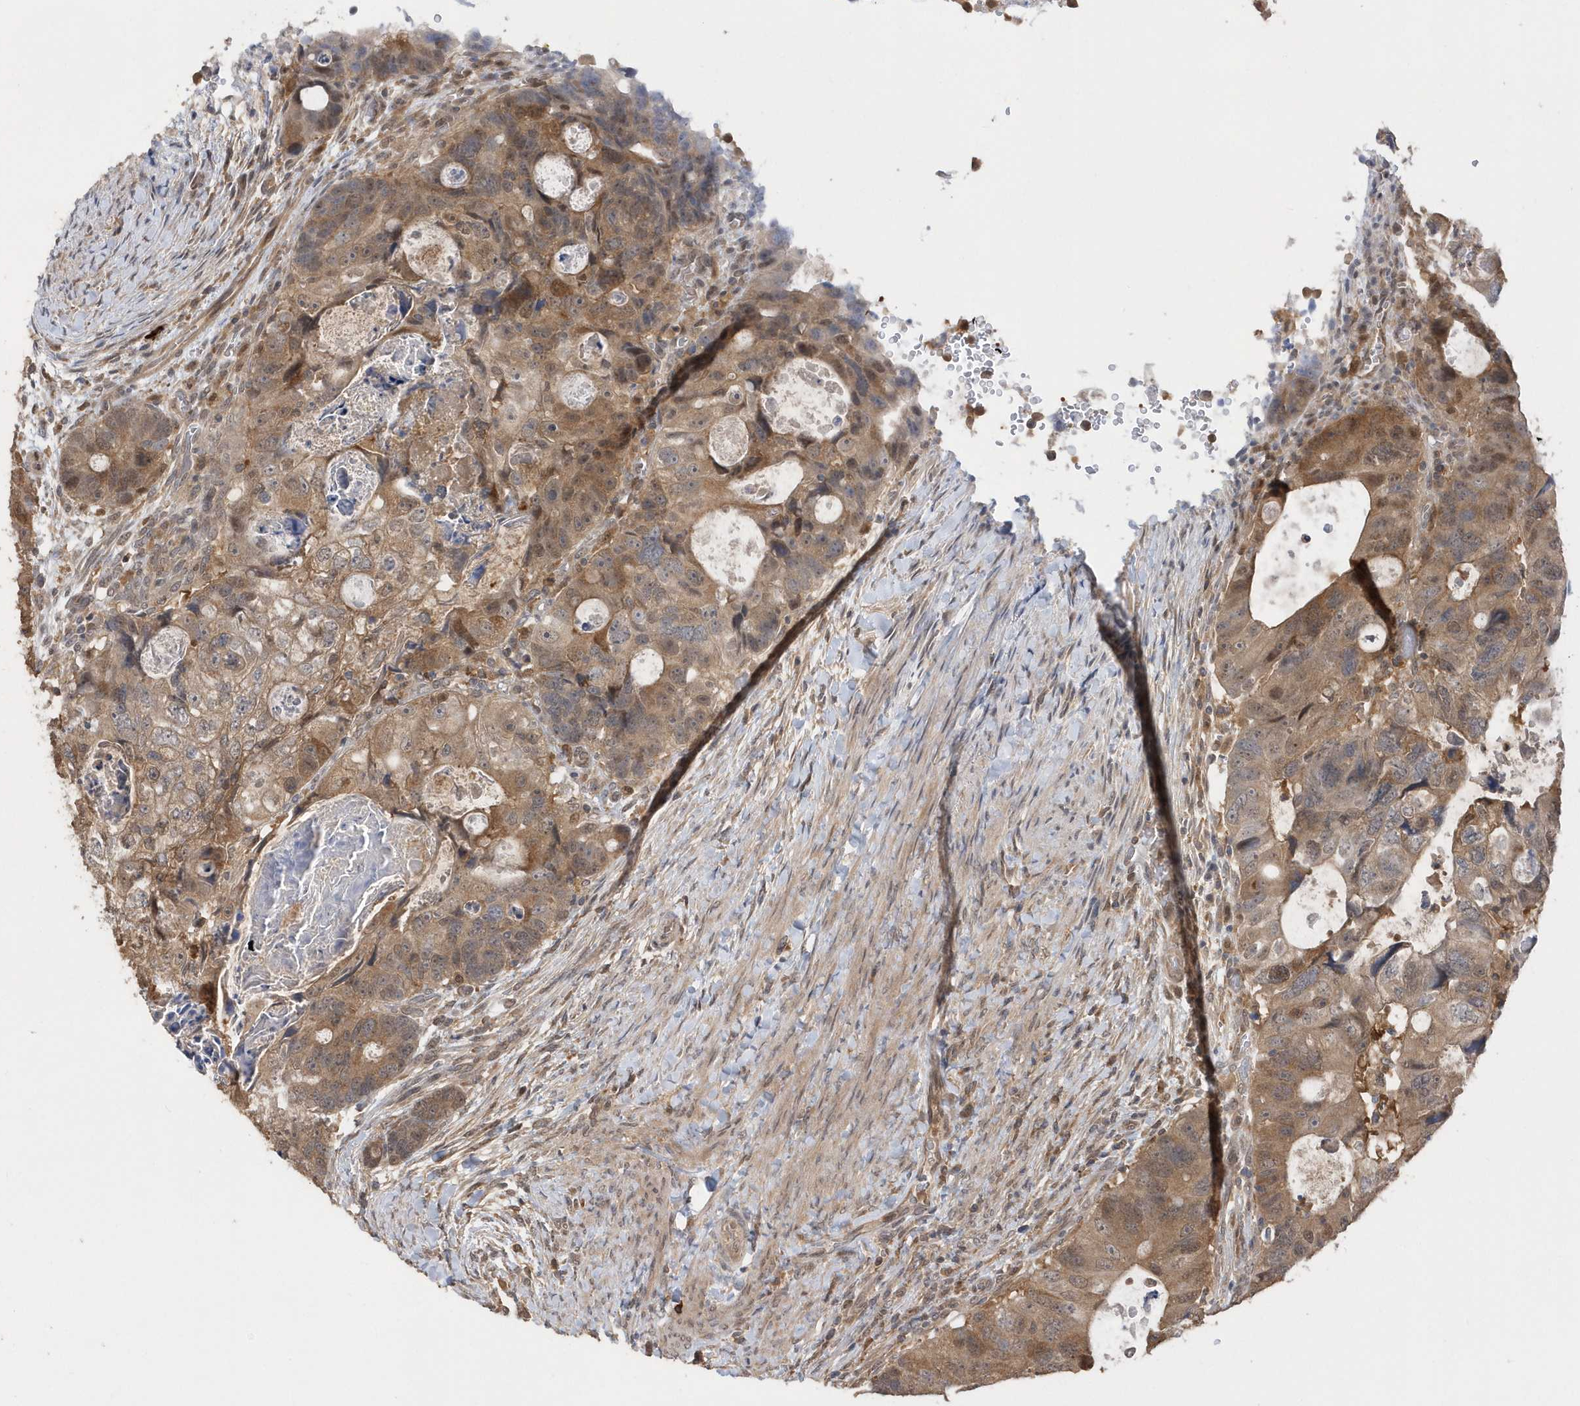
{"staining": {"intensity": "moderate", "quantity": ">75%", "location": "cytoplasmic/membranous"}, "tissue": "colorectal cancer", "cell_type": "Tumor cells", "image_type": "cancer", "snomed": [{"axis": "morphology", "description": "Adenocarcinoma, NOS"}, {"axis": "topography", "description": "Rectum"}], "caption": "Immunohistochemical staining of colorectal adenocarcinoma reveals moderate cytoplasmic/membranous protein positivity in about >75% of tumor cells.", "gene": "RPE", "patient": {"sex": "male", "age": 59}}